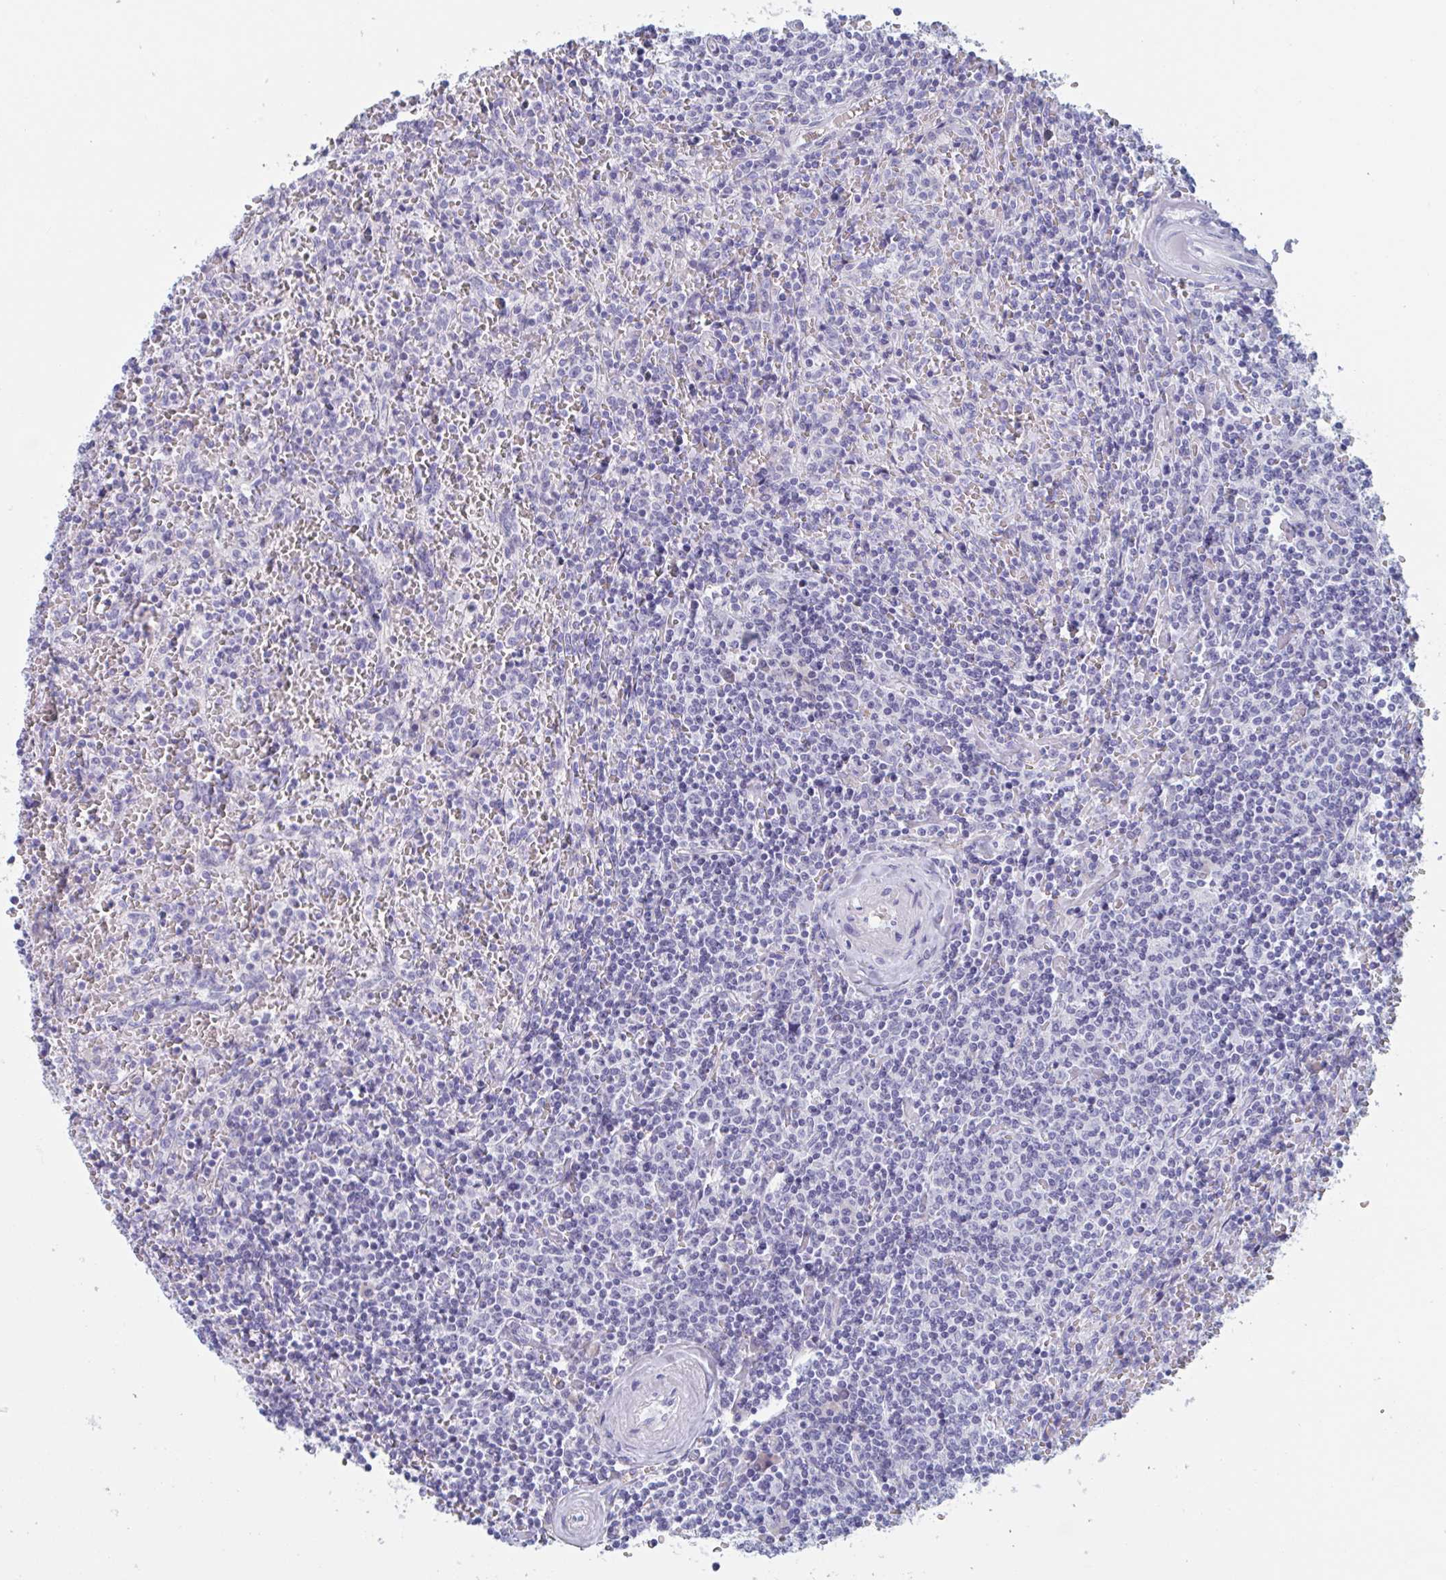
{"staining": {"intensity": "negative", "quantity": "none", "location": "none"}, "tissue": "lymphoma", "cell_type": "Tumor cells", "image_type": "cancer", "snomed": [{"axis": "morphology", "description": "Malignant lymphoma, non-Hodgkin's type, Low grade"}, {"axis": "topography", "description": "Spleen"}], "caption": "A high-resolution photomicrograph shows immunohistochemistry (IHC) staining of lymphoma, which demonstrates no significant positivity in tumor cells. Nuclei are stained in blue.", "gene": "HSD11B2", "patient": {"sex": "female", "age": 64}}